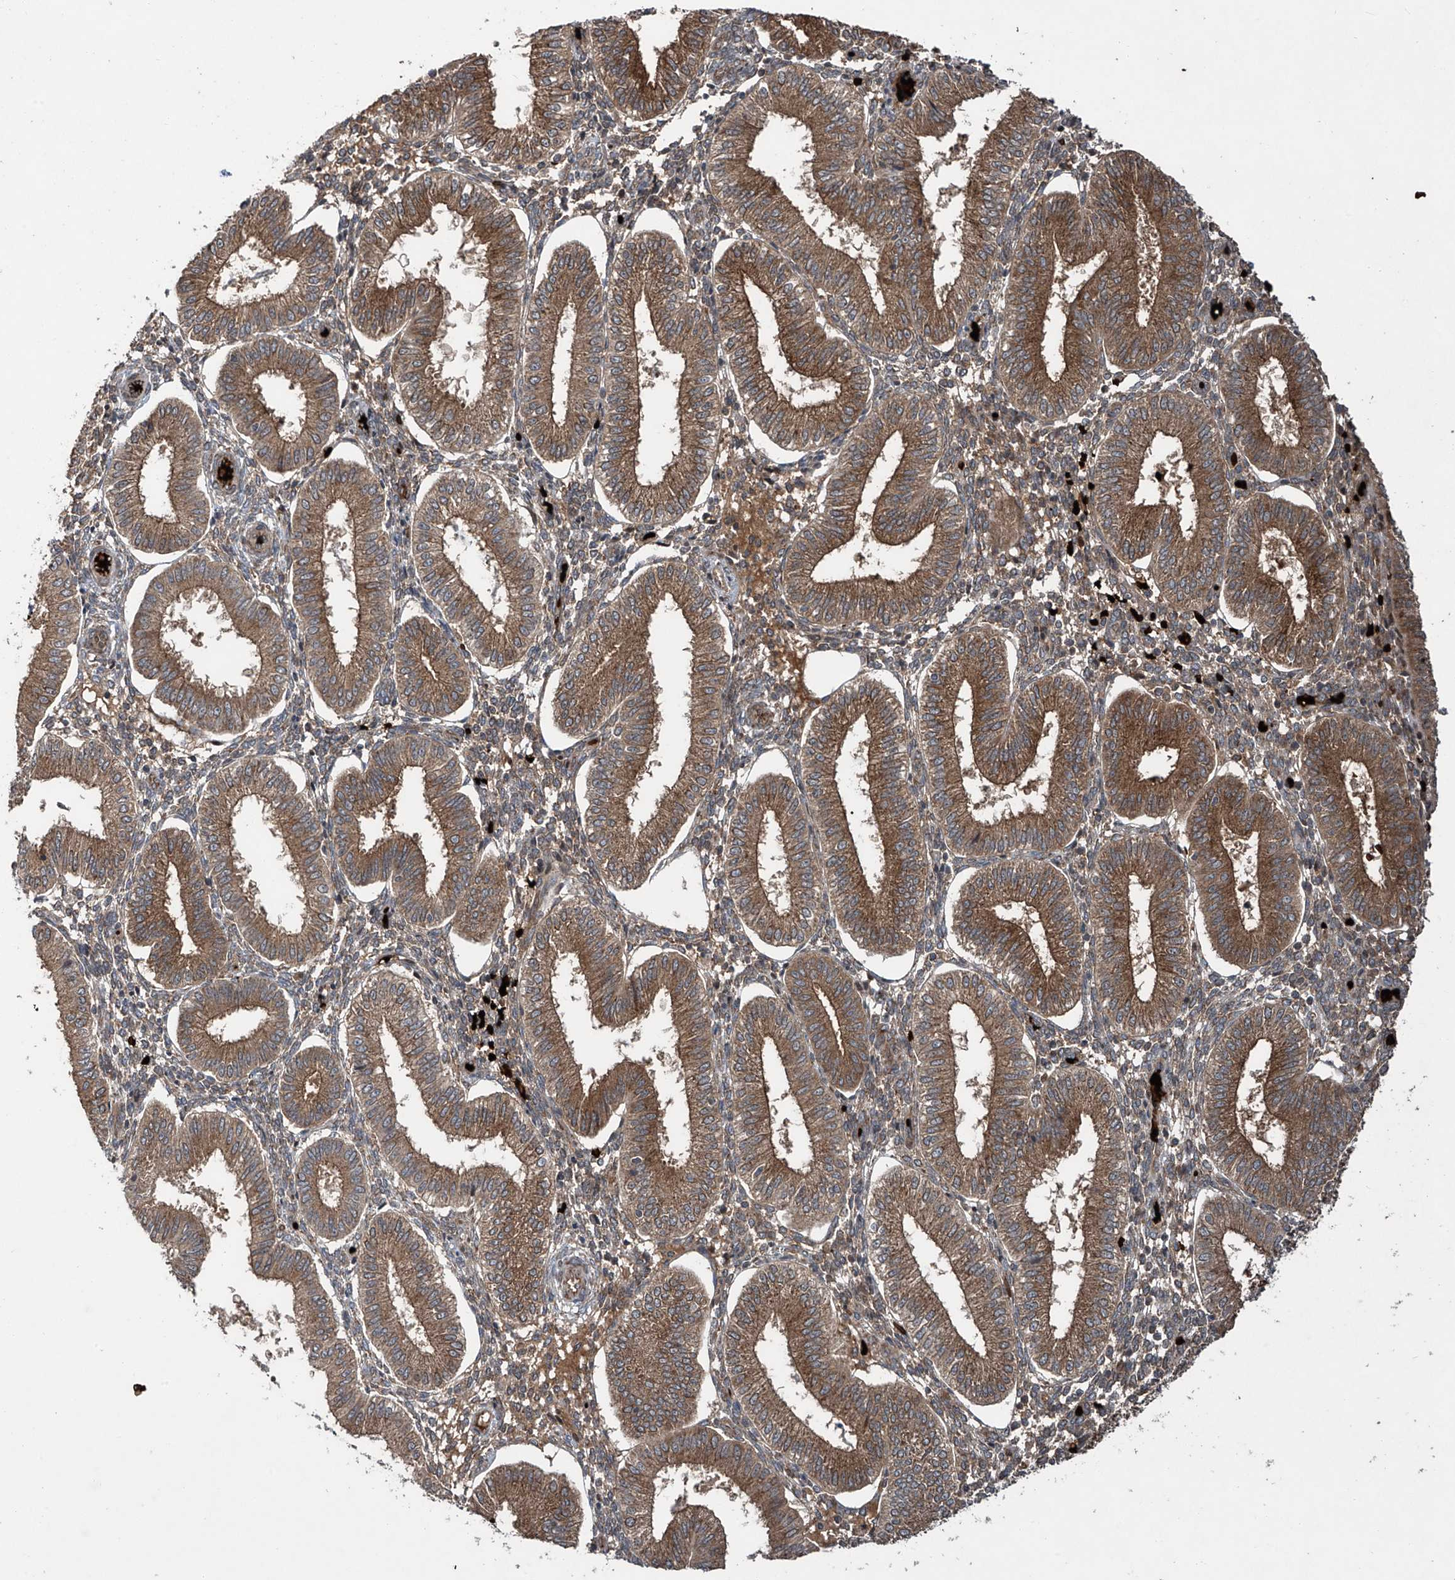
{"staining": {"intensity": "weak", "quantity": ">75%", "location": "cytoplasmic/membranous"}, "tissue": "endometrium", "cell_type": "Cells in endometrial stroma", "image_type": "normal", "snomed": [{"axis": "morphology", "description": "Normal tissue, NOS"}, {"axis": "topography", "description": "Endometrium"}], "caption": "High-magnification brightfield microscopy of benign endometrium stained with DAB (brown) and counterstained with hematoxylin (blue). cells in endometrial stroma exhibit weak cytoplasmic/membranous expression is seen in approximately>75% of cells.", "gene": "ZDHHC9", "patient": {"sex": "female", "age": 39}}